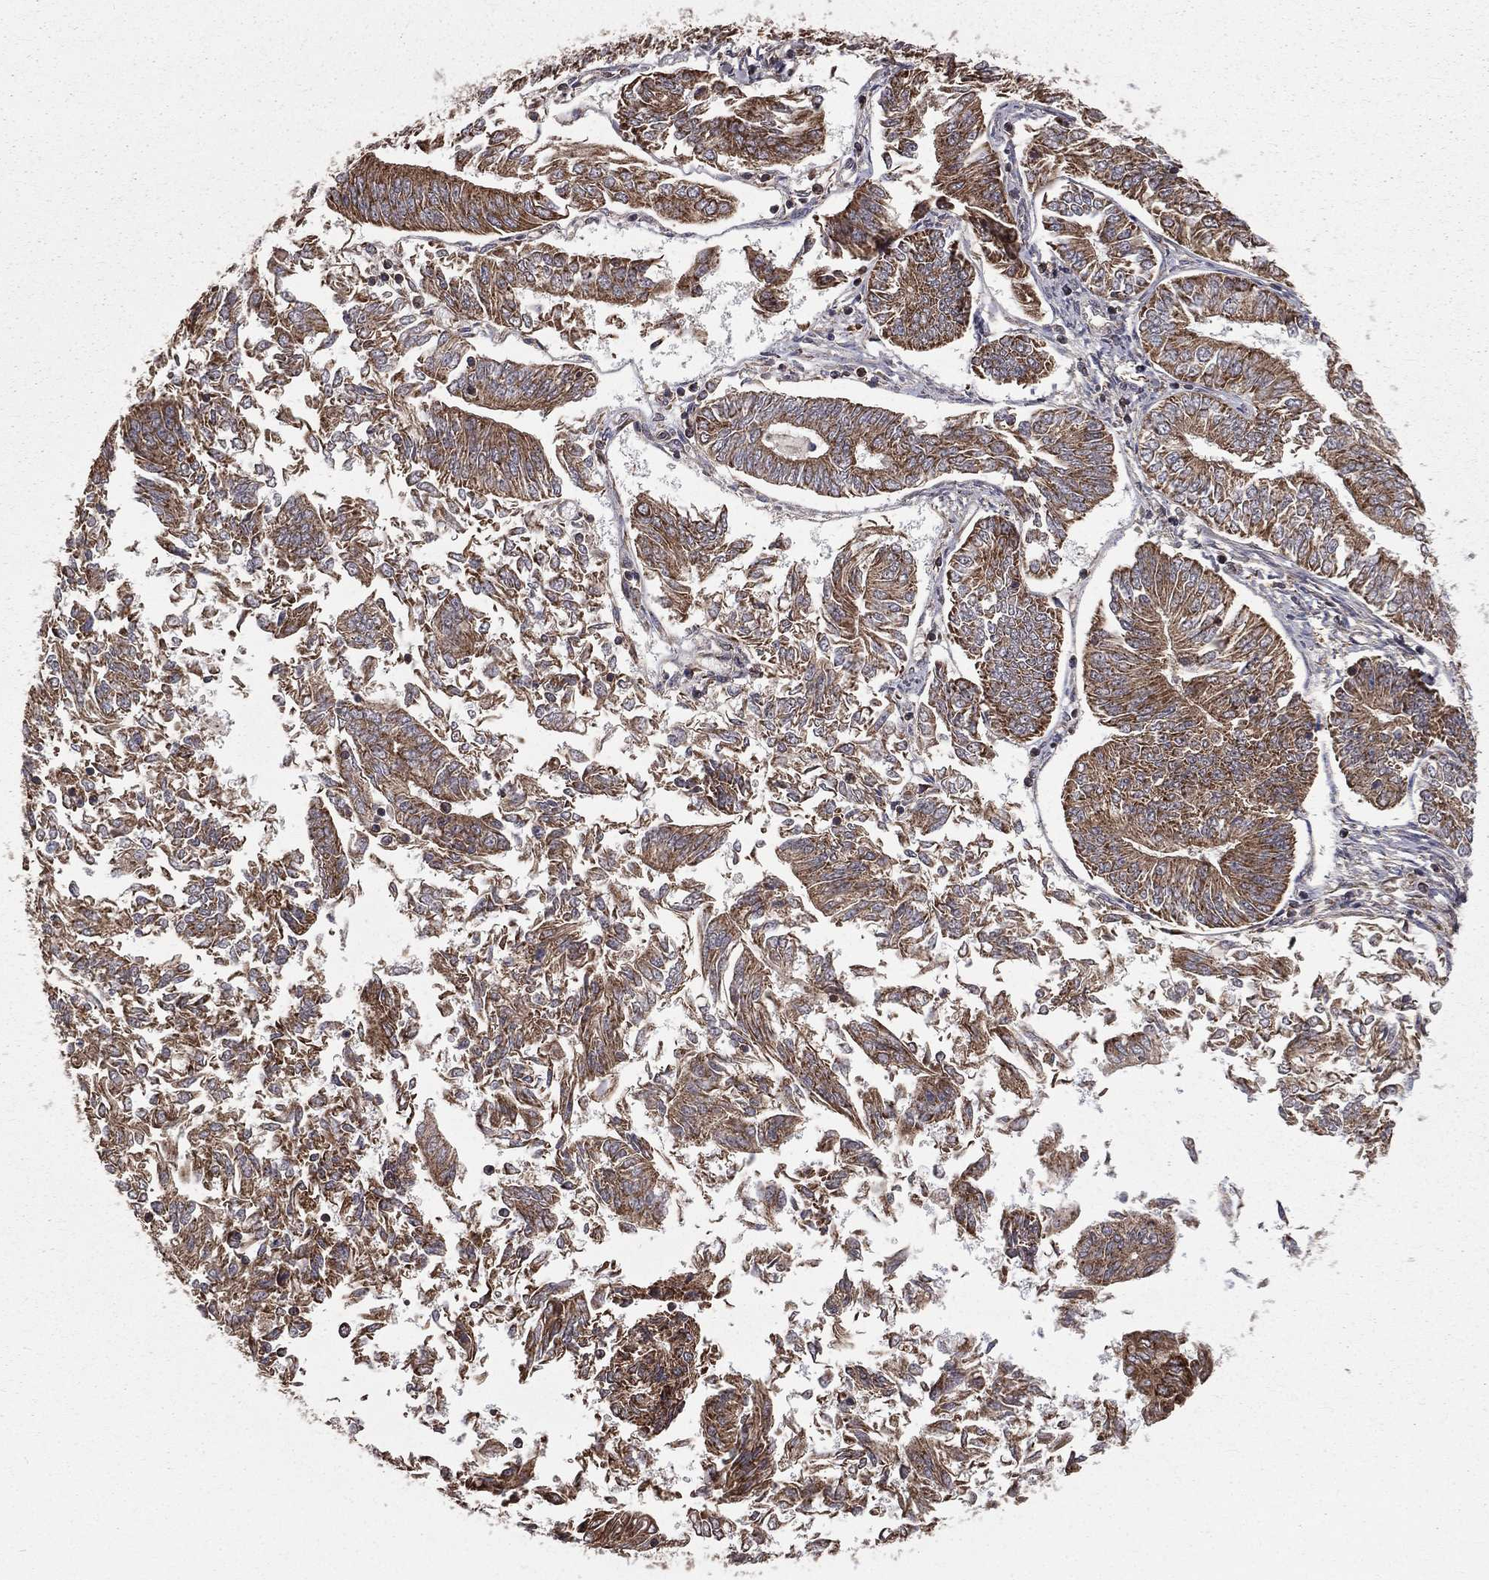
{"staining": {"intensity": "moderate", "quantity": ">75%", "location": "cytoplasmic/membranous"}, "tissue": "endometrial cancer", "cell_type": "Tumor cells", "image_type": "cancer", "snomed": [{"axis": "morphology", "description": "Adenocarcinoma, NOS"}, {"axis": "topography", "description": "Endometrium"}], "caption": "Moderate cytoplasmic/membranous protein positivity is identified in approximately >75% of tumor cells in endometrial cancer.", "gene": "OLFML1", "patient": {"sex": "female", "age": 58}}